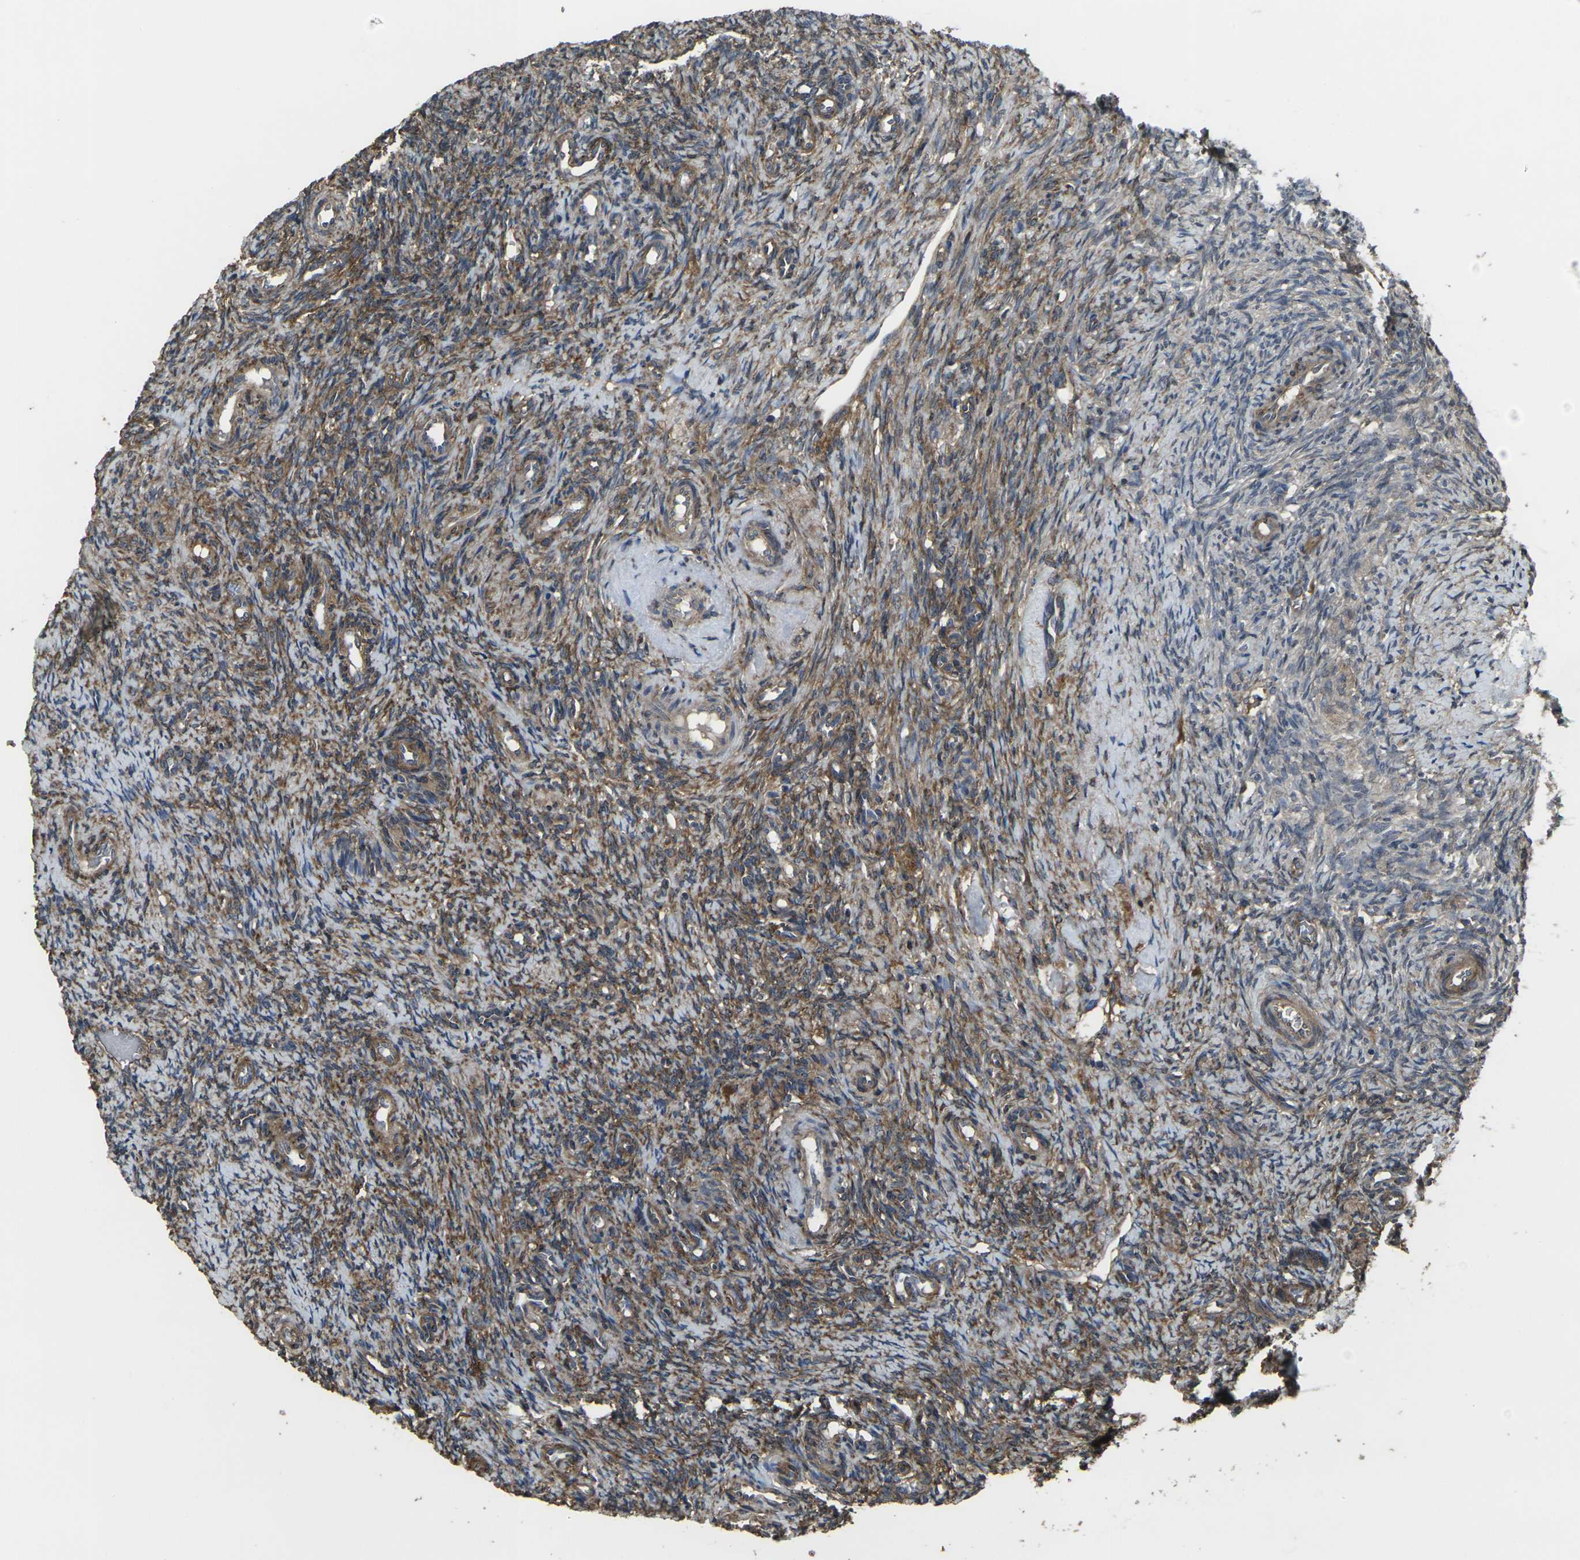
{"staining": {"intensity": "moderate", "quantity": "25%-75%", "location": "cytoplasmic/membranous"}, "tissue": "ovary", "cell_type": "Ovarian stroma cells", "image_type": "normal", "snomed": [{"axis": "morphology", "description": "Normal tissue, NOS"}, {"axis": "topography", "description": "Ovary"}], "caption": "Moderate cytoplasmic/membranous protein expression is present in approximately 25%-75% of ovarian stroma cells in ovary. (IHC, brightfield microscopy, high magnification).", "gene": "PRKACB", "patient": {"sex": "female", "age": 41}}